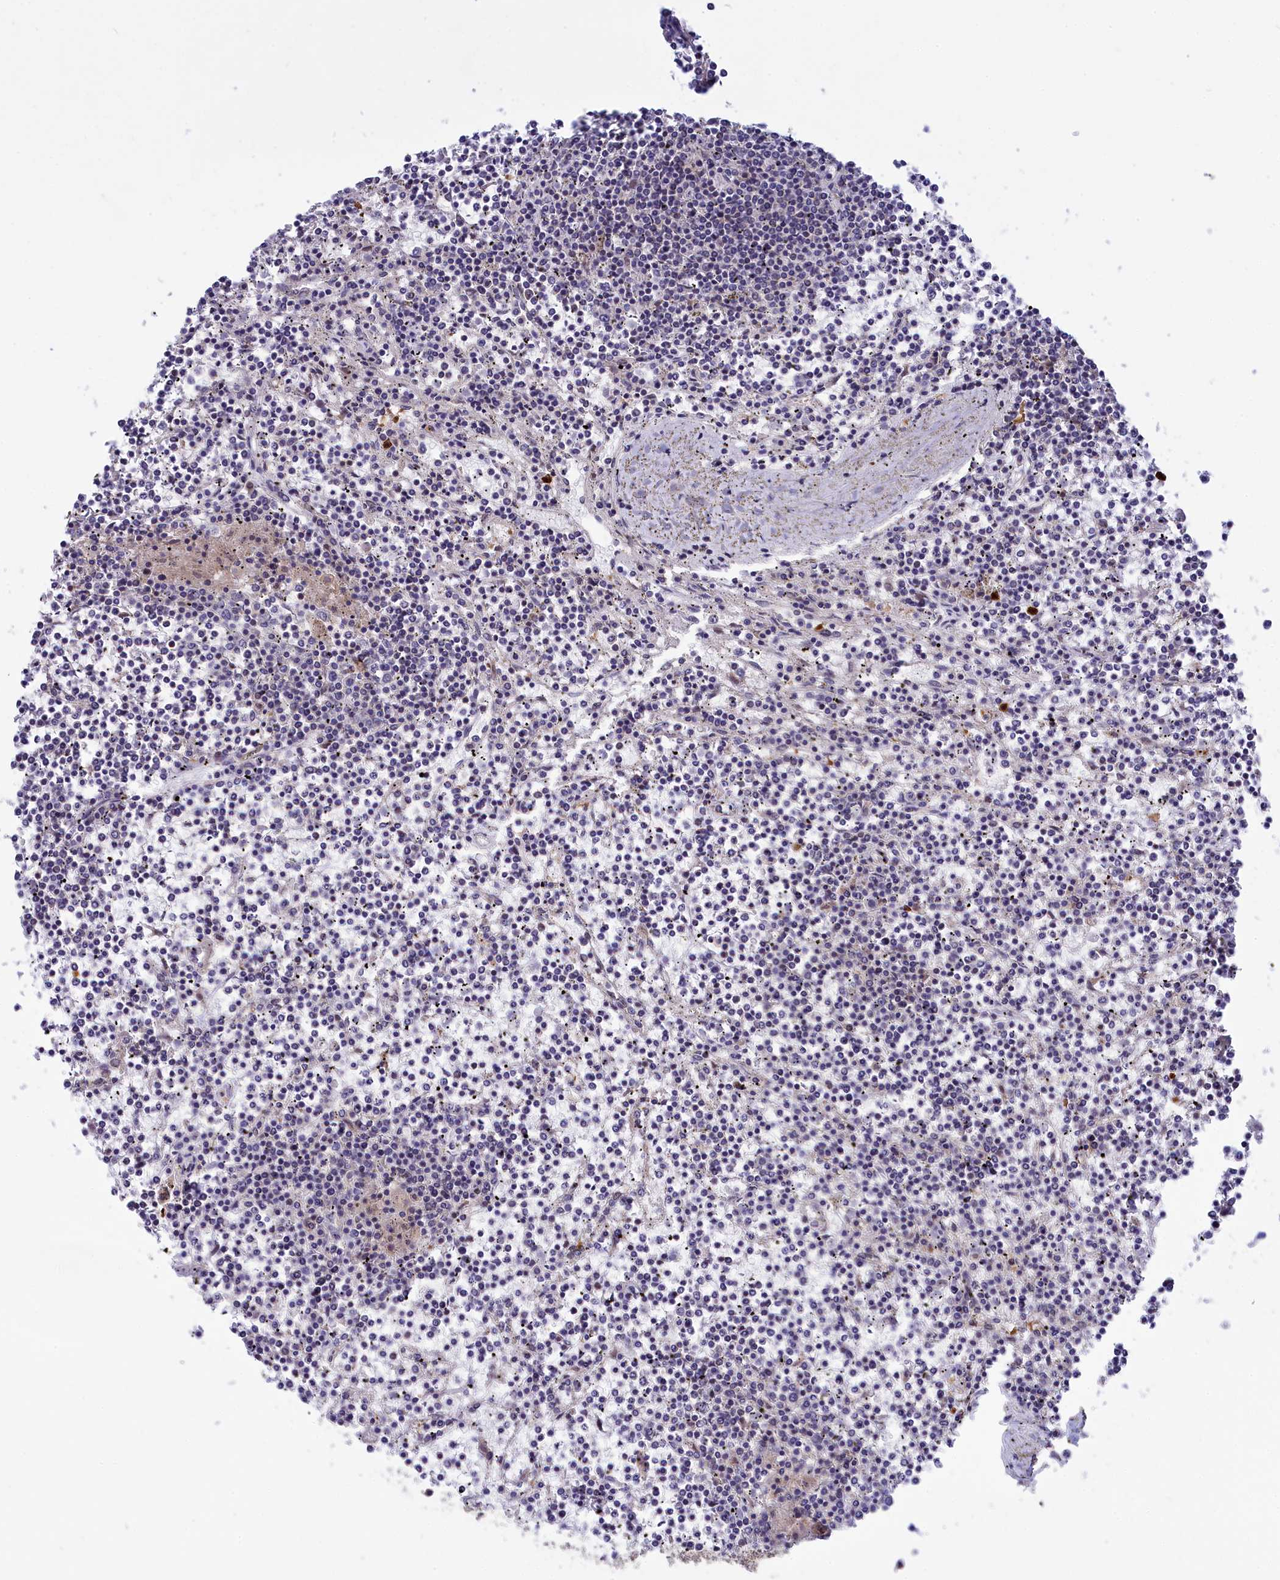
{"staining": {"intensity": "negative", "quantity": "none", "location": "none"}, "tissue": "lymphoma", "cell_type": "Tumor cells", "image_type": "cancer", "snomed": [{"axis": "morphology", "description": "Malignant lymphoma, non-Hodgkin's type, Low grade"}, {"axis": "topography", "description": "Spleen"}], "caption": "This is a image of immunohistochemistry (IHC) staining of lymphoma, which shows no expression in tumor cells.", "gene": "KCTD14", "patient": {"sex": "female", "age": 19}}